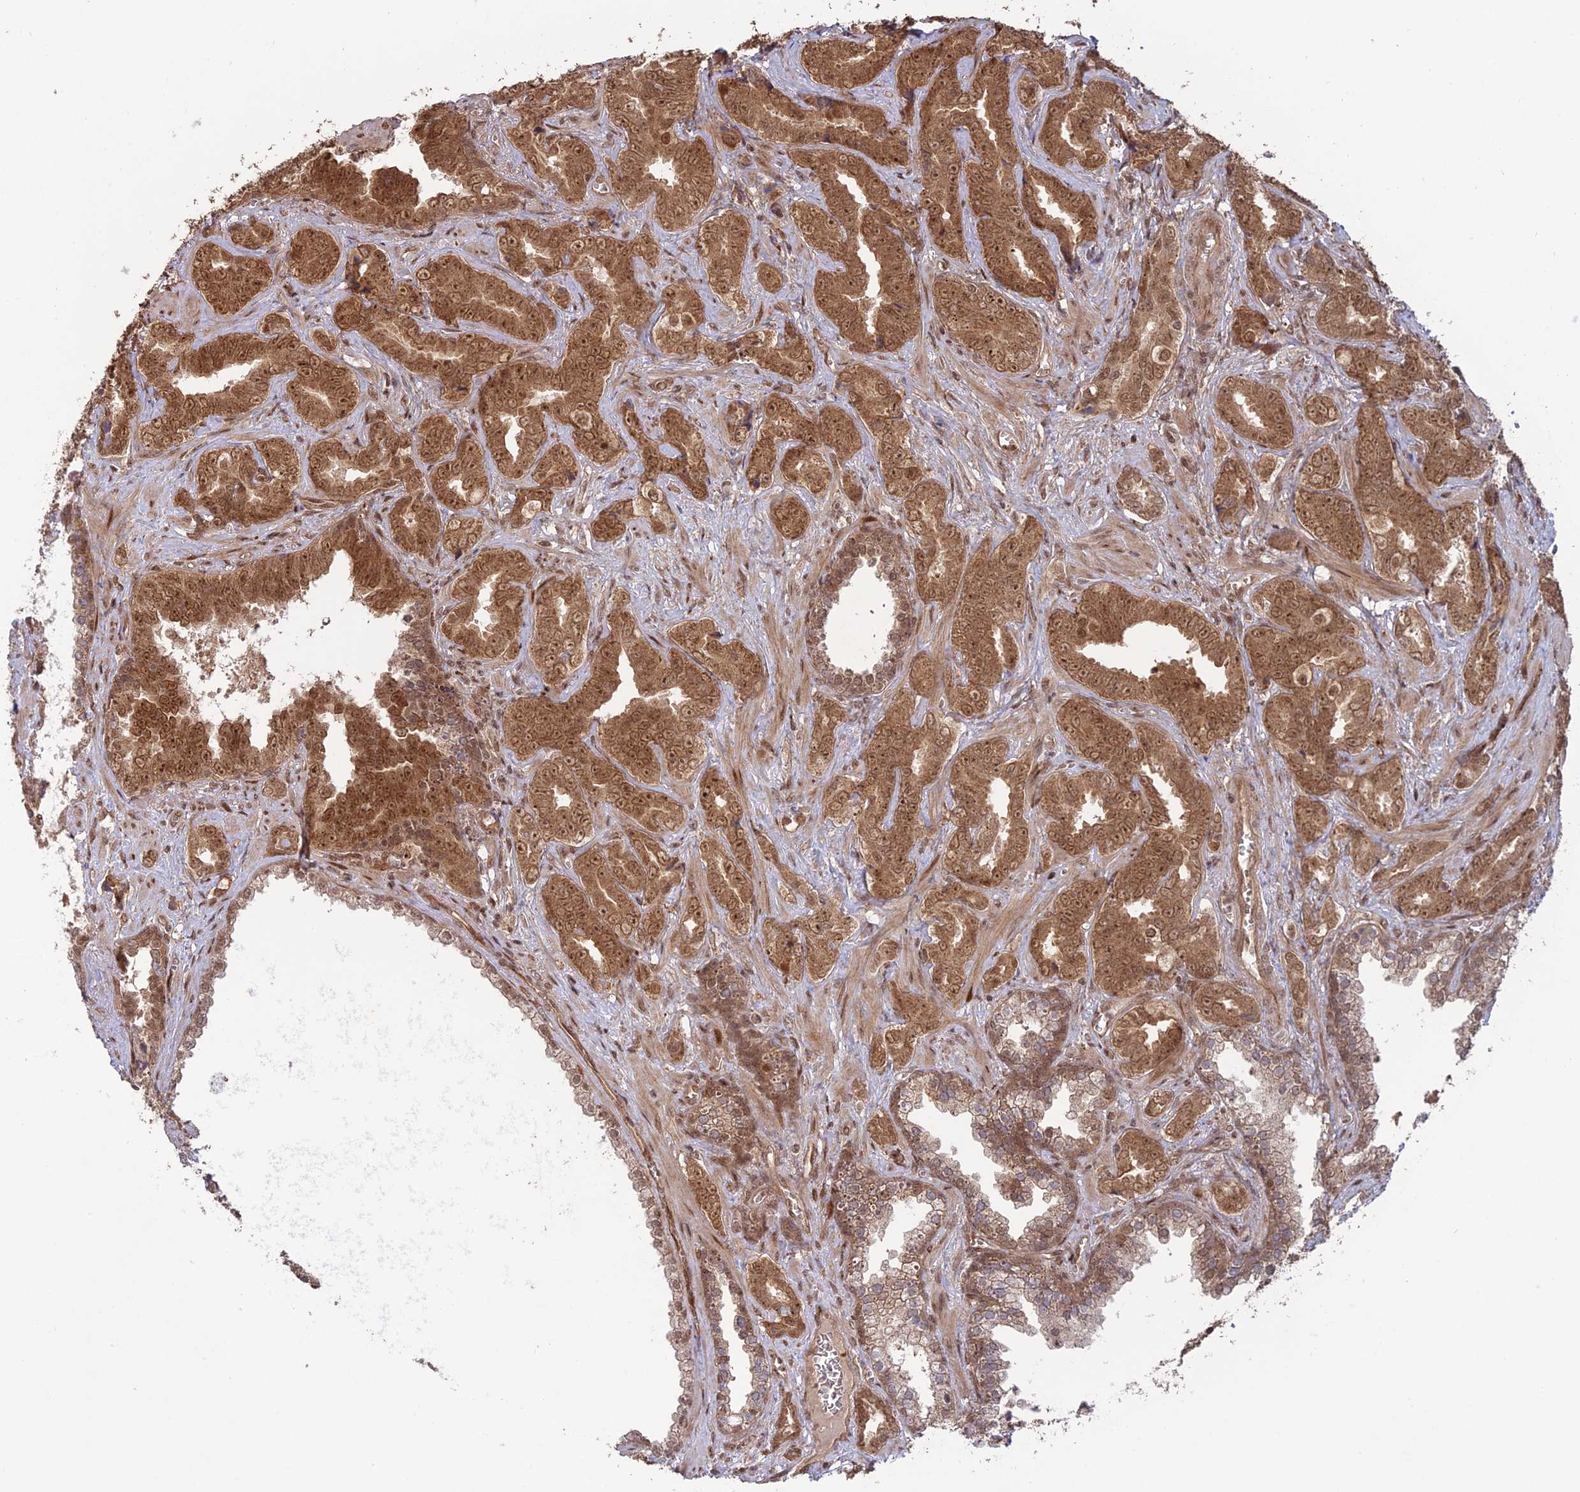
{"staining": {"intensity": "moderate", "quantity": ">75%", "location": "cytoplasmic/membranous,nuclear"}, "tissue": "prostate cancer", "cell_type": "Tumor cells", "image_type": "cancer", "snomed": [{"axis": "morphology", "description": "Adenocarcinoma, High grade"}, {"axis": "topography", "description": "Prostate"}], "caption": "Protein analysis of prostate cancer tissue displays moderate cytoplasmic/membranous and nuclear staining in approximately >75% of tumor cells.", "gene": "PKIG", "patient": {"sex": "male", "age": 67}}